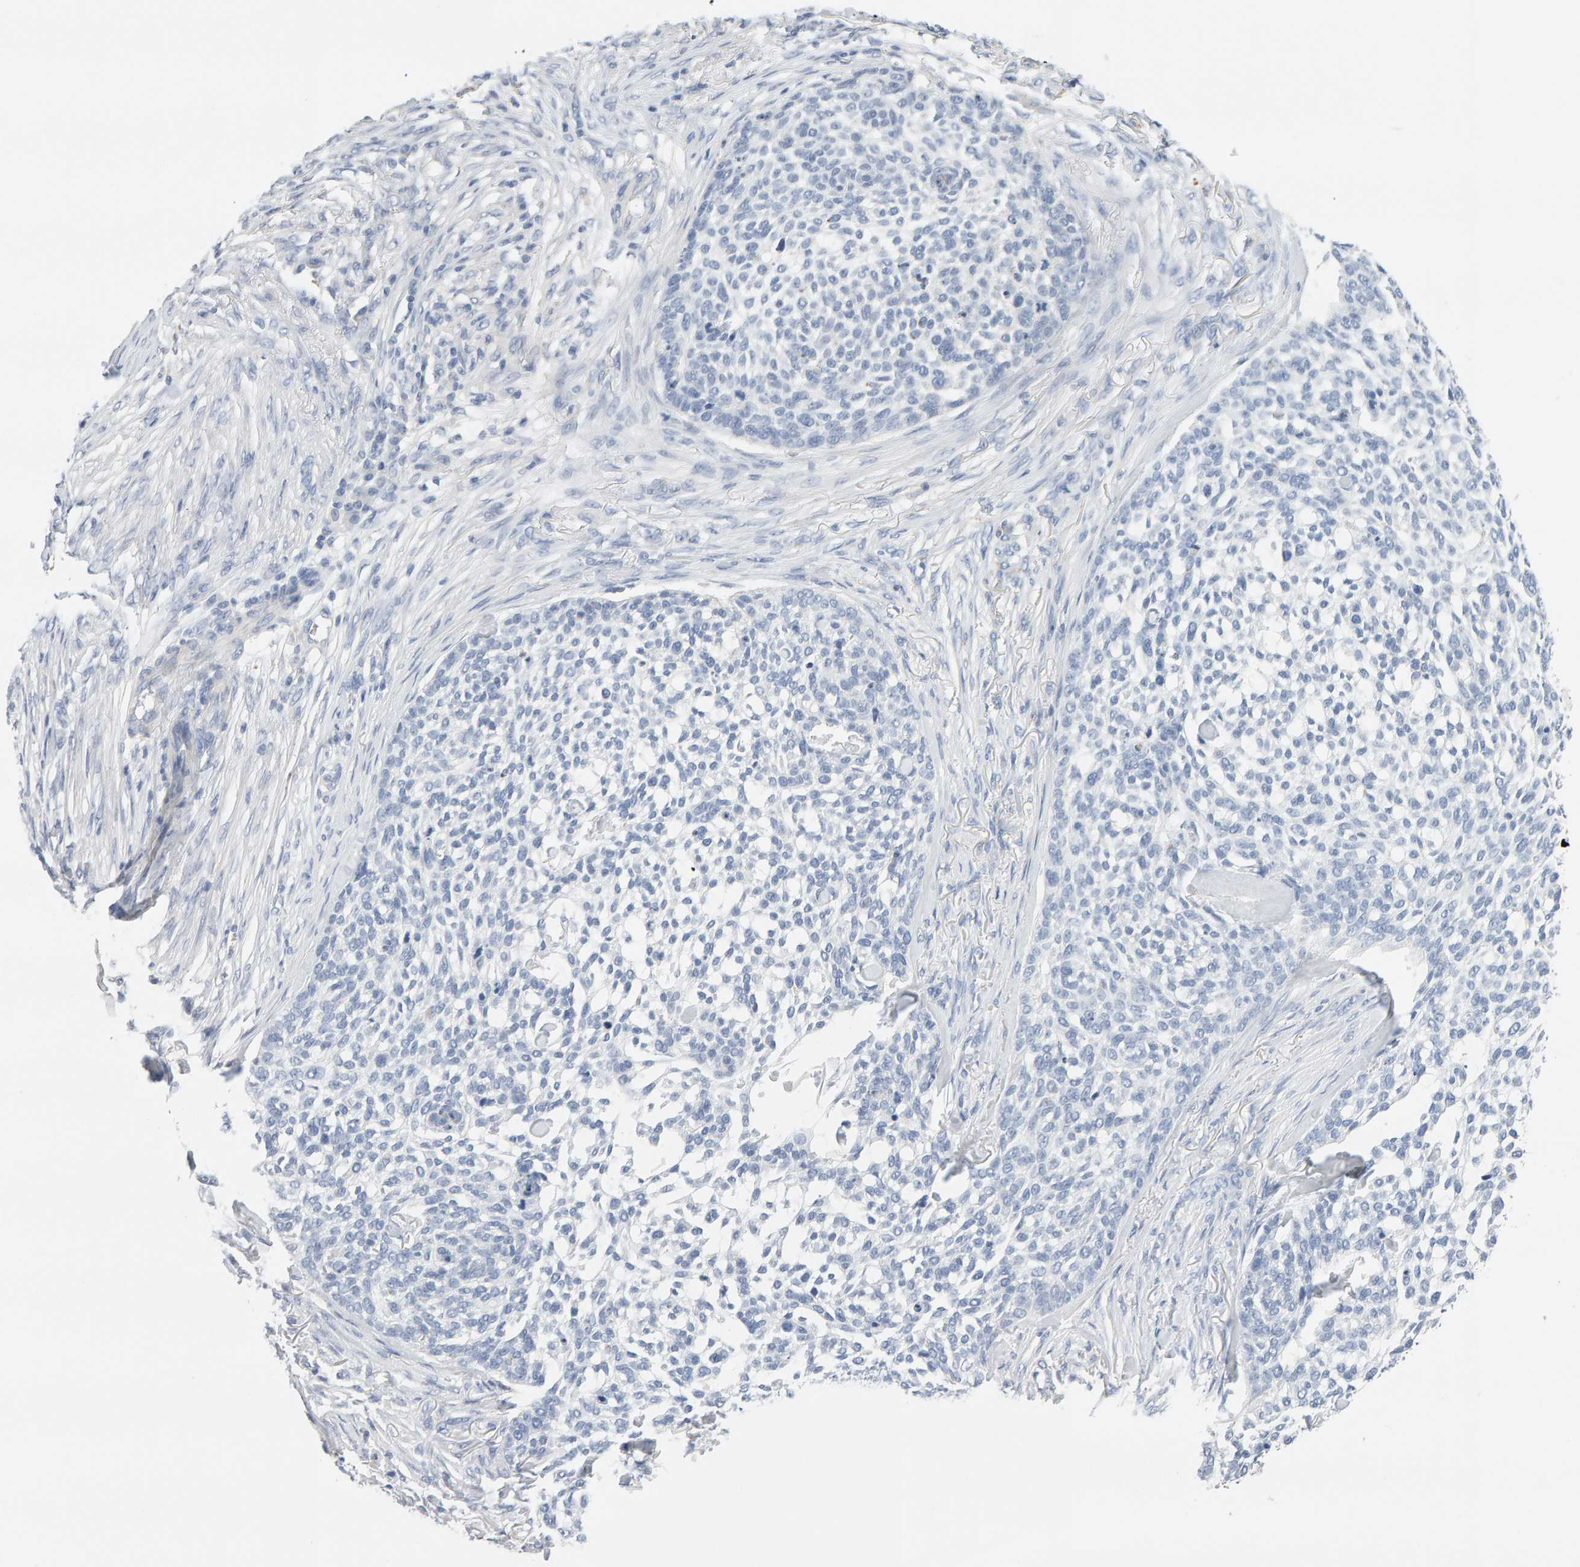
{"staining": {"intensity": "negative", "quantity": "none", "location": "none"}, "tissue": "skin cancer", "cell_type": "Tumor cells", "image_type": "cancer", "snomed": [{"axis": "morphology", "description": "Basal cell carcinoma"}, {"axis": "topography", "description": "Skin"}], "caption": "Skin basal cell carcinoma stained for a protein using immunohistochemistry (IHC) exhibits no staining tumor cells.", "gene": "METRNL", "patient": {"sex": "female", "age": 64}}